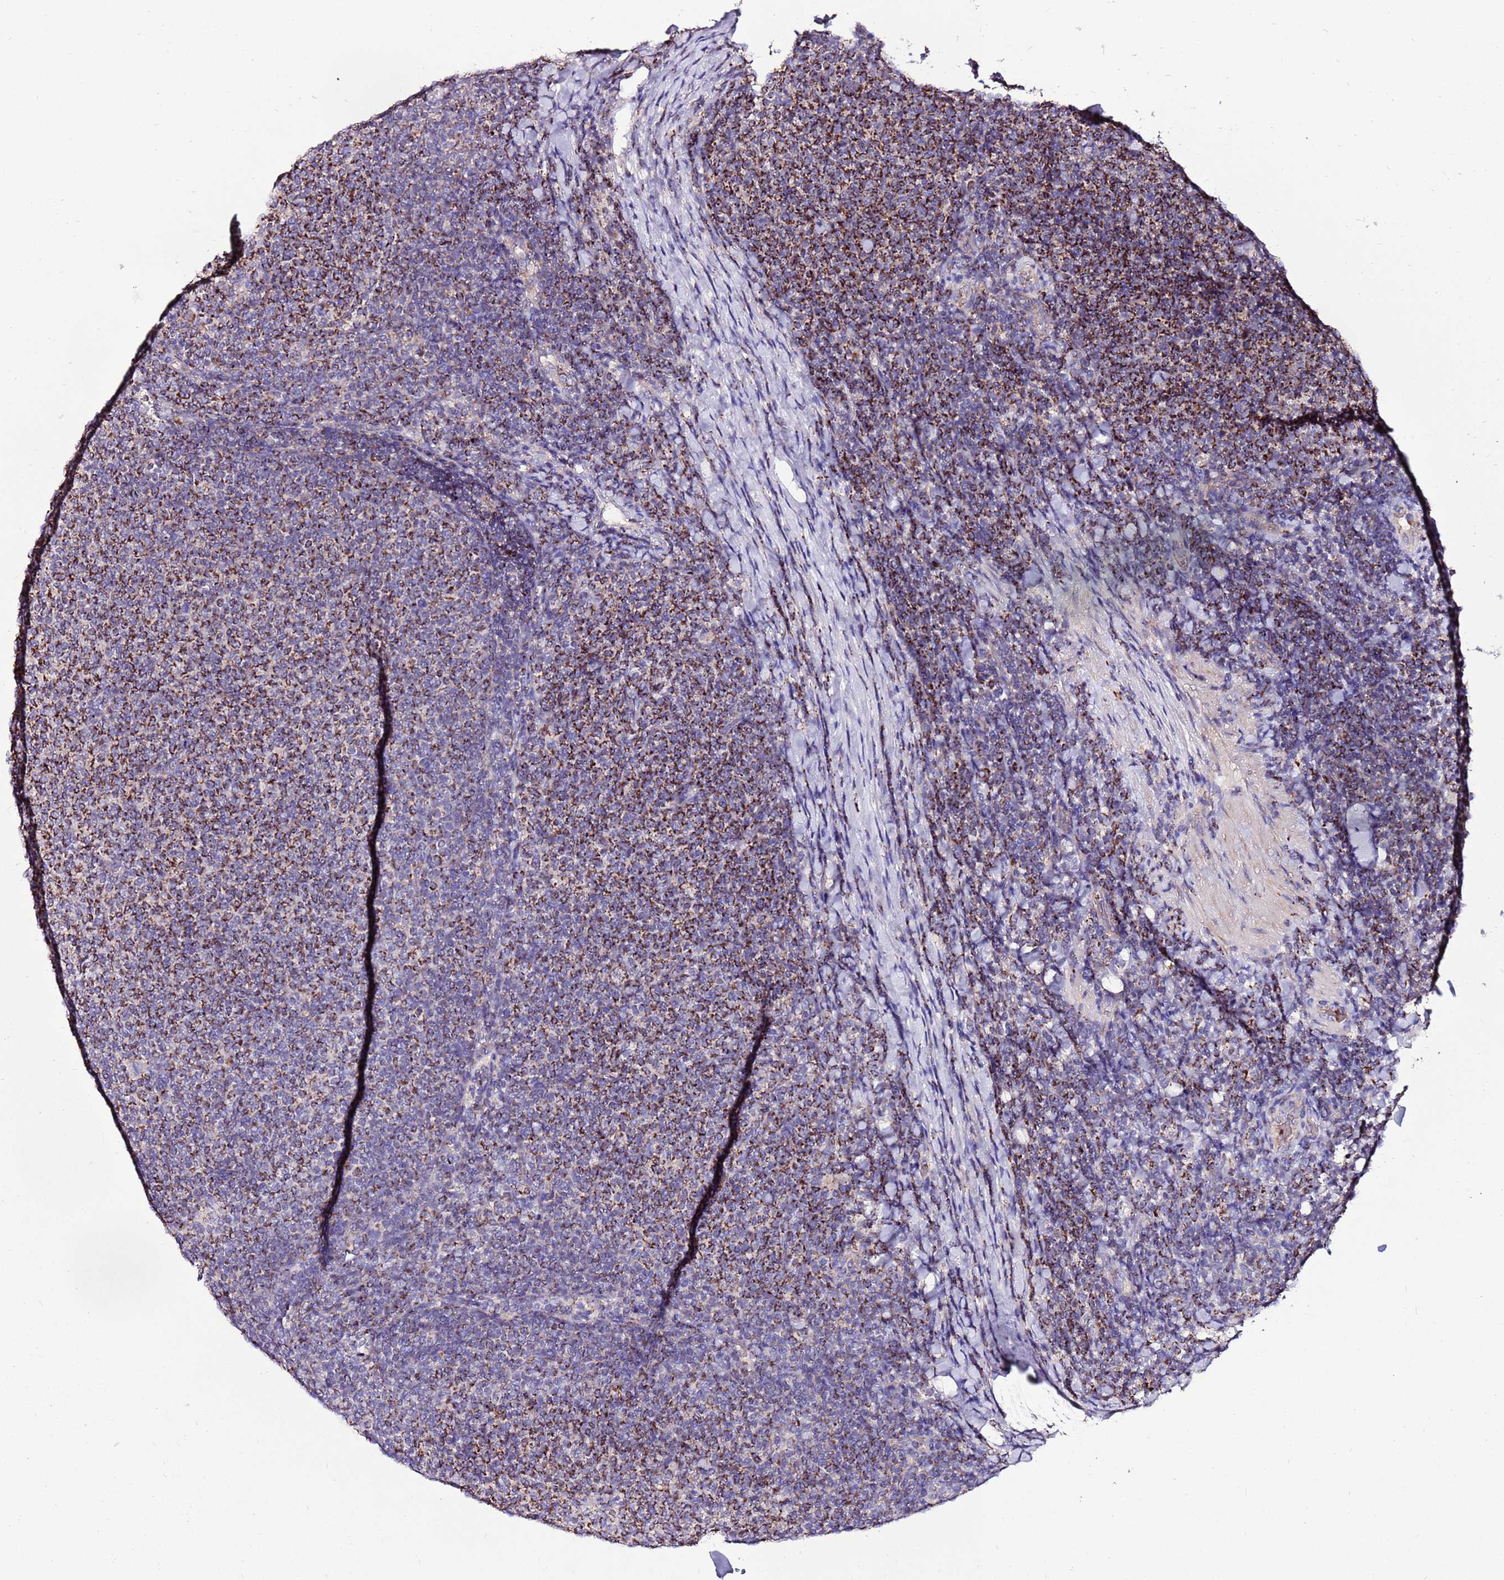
{"staining": {"intensity": "strong", "quantity": "25%-75%", "location": "cytoplasmic/membranous"}, "tissue": "lymphoma", "cell_type": "Tumor cells", "image_type": "cancer", "snomed": [{"axis": "morphology", "description": "Malignant lymphoma, non-Hodgkin's type, Low grade"}, {"axis": "topography", "description": "Lymph node"}], "caption": "There is high levels of strong cytoplasmic/membranous positivity in tumor cells of lymphoma, as demonstrated by immunohistochemical staining (brown color).", "gene": "SPSB3", "patient": {"sex": "male", "age": 66}}